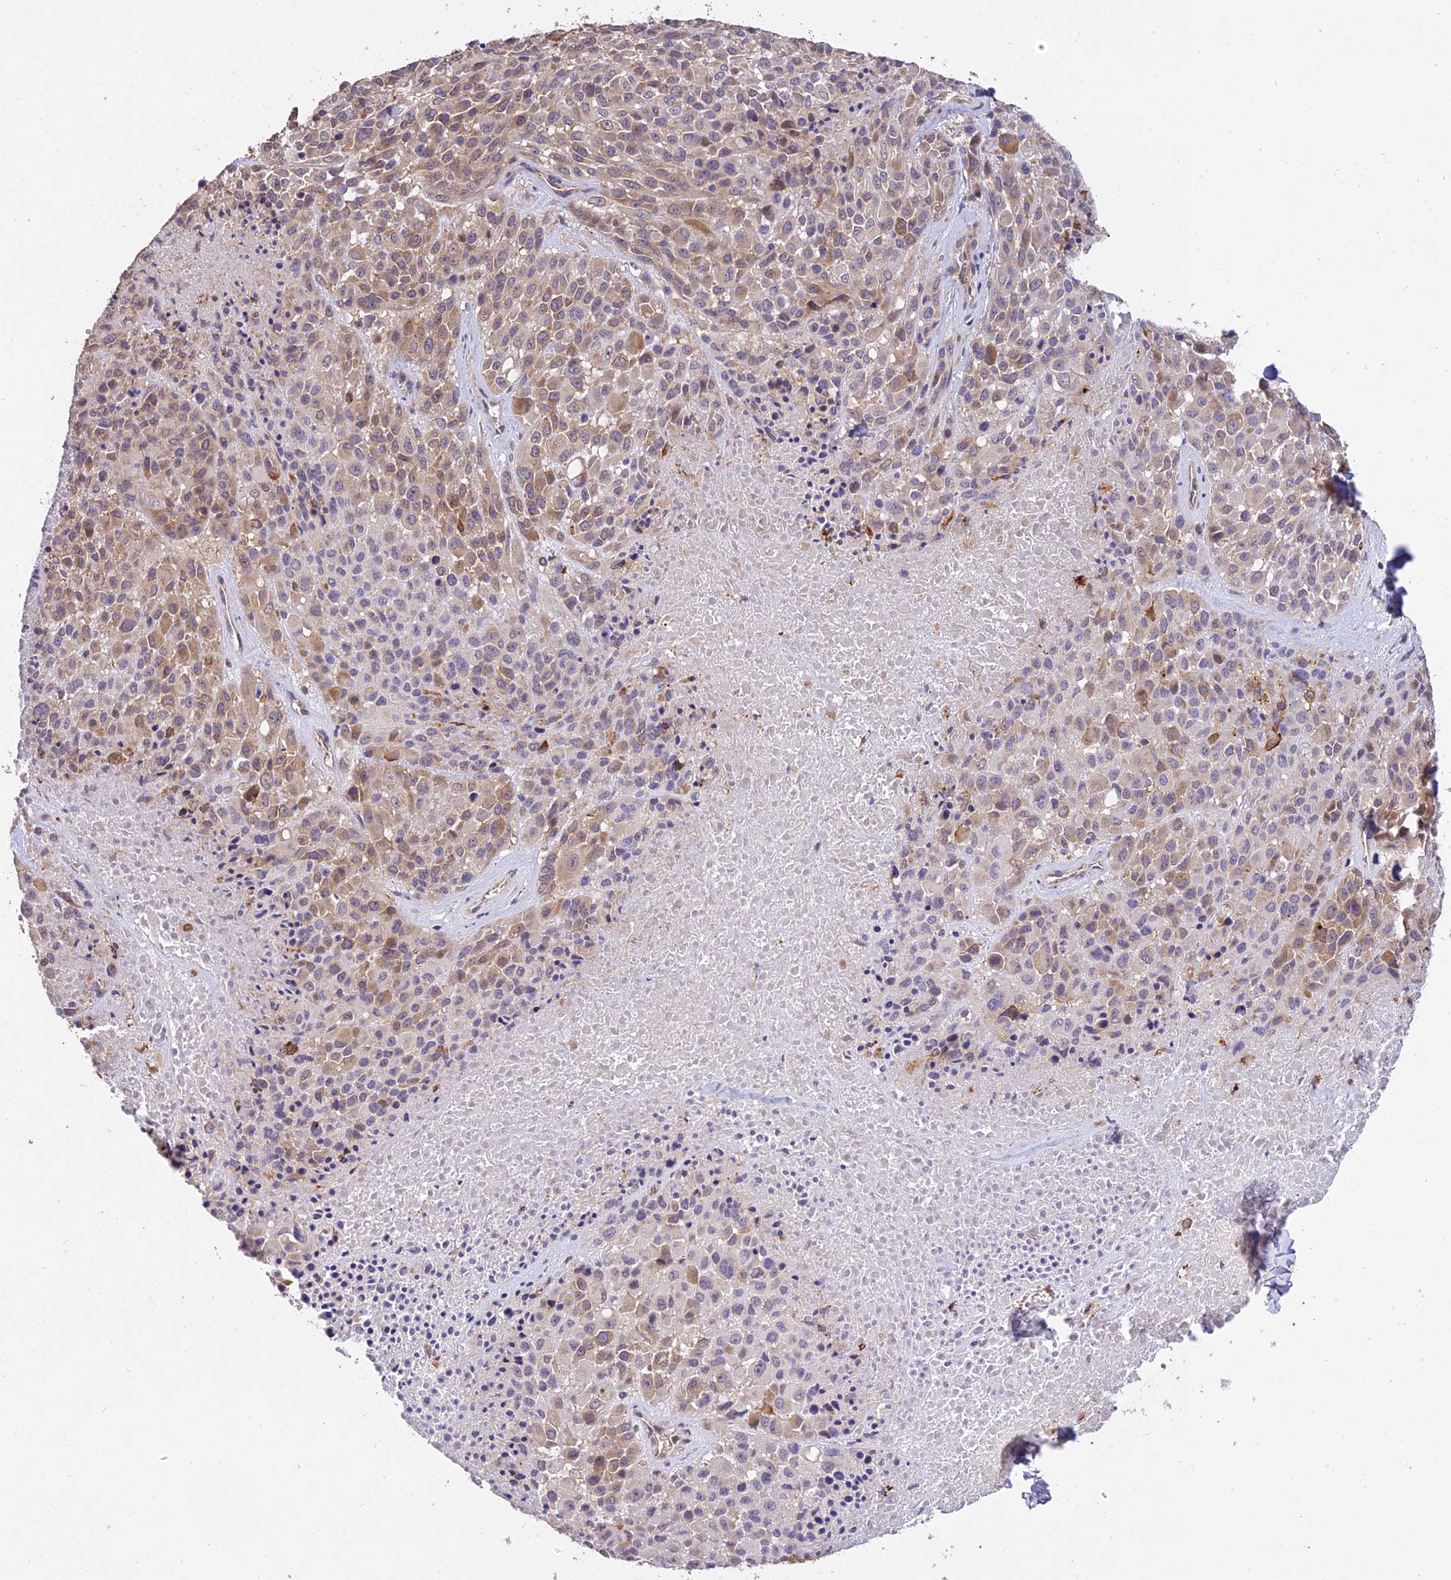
{"staining": {"intensity": "moderate", "quantity": "25%-75%", "location": "cytoplasmic/membranous"}, "tissue": "melanoma", "cell_type": "Tumor cells", "image_type": "cancer", "snomed": [{"axis": "morphology", "description": "Malignant melanoma, Metastatic site"}, {"axis": "topography", "description": "Skin"}], "caption": "Malignant melanoma (metastatic site) stained for a protein demonstrates moderate cytoplasmic/membranous positivity in tumor cells.", "gene": "SDHD", "patient": {"sex": "female", "age": 81}}